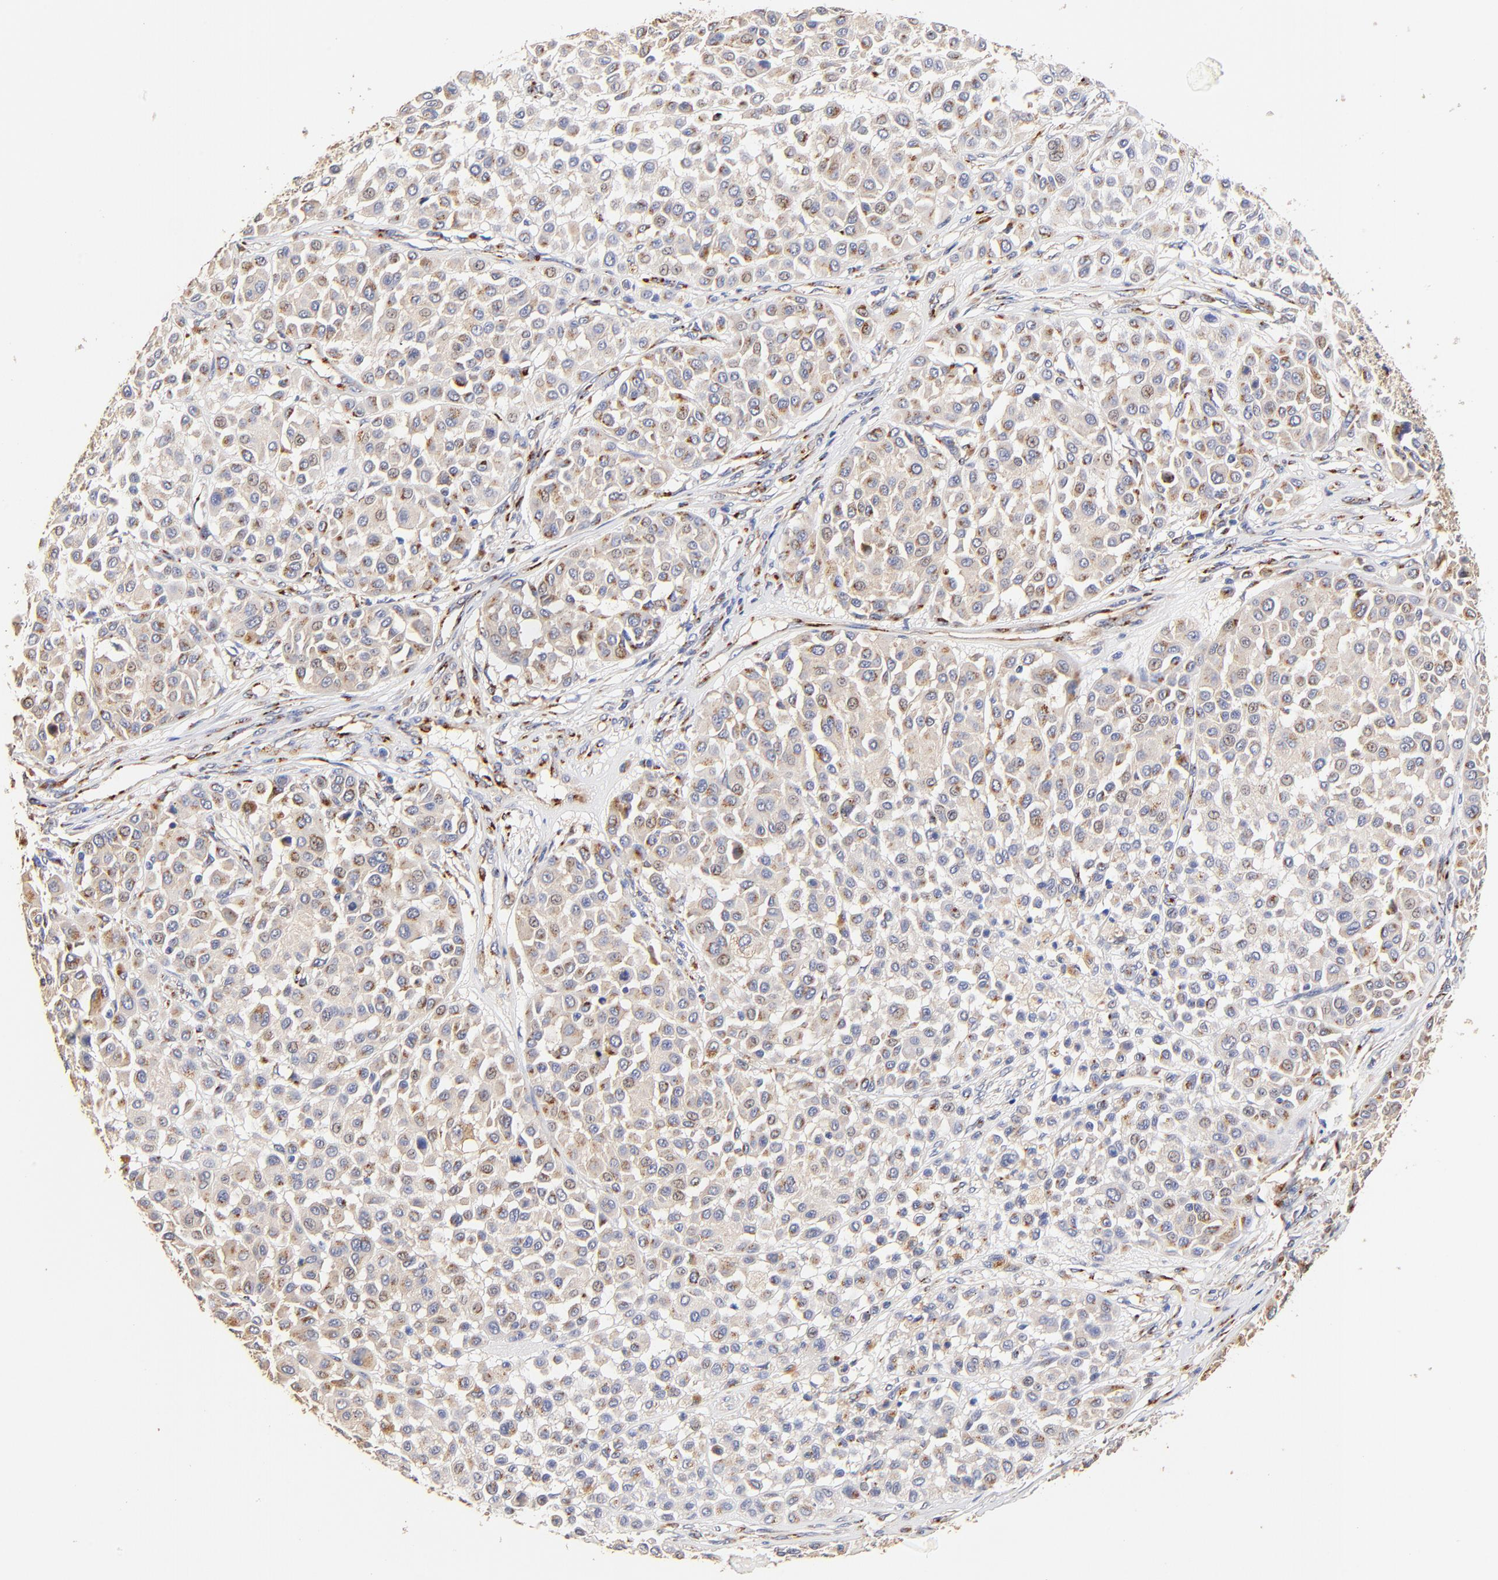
{"staining": {"intensity": "weak", "quantity": "25%-75%", "location": "cytoplasmic/membranous"}, "tissue": "melanoma", "cell_type": "Tumor cells", "image_type": "cancer", "snomed": [{"axis": "morphology", "description": "Malignant melanoma, Metastatic site"}, {"axis": "topography", "description": "Soft tissue"}], "caption": "Immunohistochemical staining of malignant melanoma (metastatic site) reveals low levels of weak cytoplasmic/membranous positivity in approximately 25%-75% of tumor cells. The staining was performed using DAB, with brown indicating positive protein expression. Nuclei are stained blue with hematoxylin.", "gene": "FMNL3", "patient": {"sex": "male", "age": 41}}